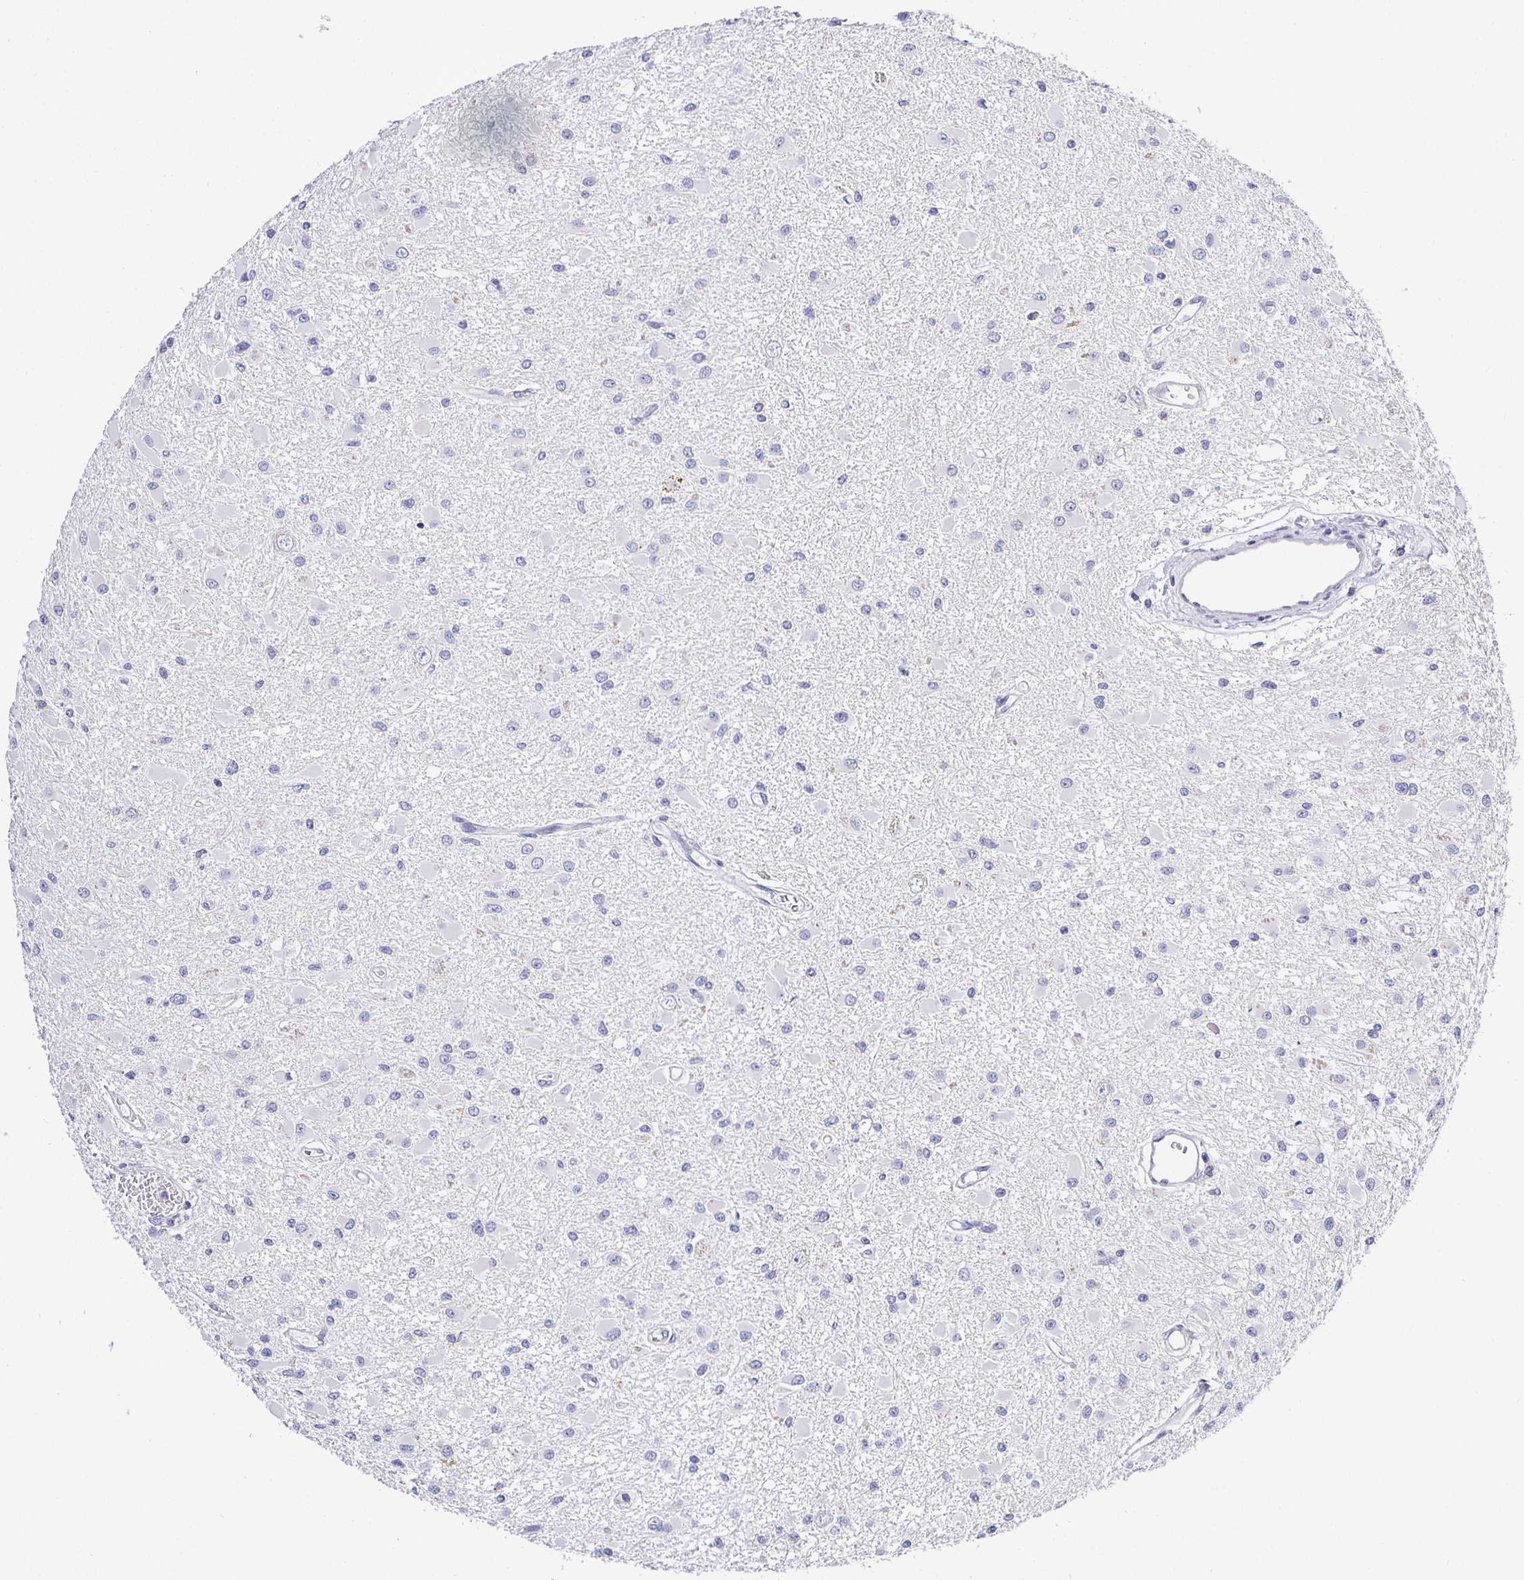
{"staining": {"intensity": "negative", "quantity": "none", "location": "none"}, "tissue": "glioma", "cell_type": "Tumor cells", "image_type": "cancer", "snomed": [{"axis": "morphology", "description": "Glioma, malignant, High grade"}, {"axis": "topography", "description": "Brain"}], "caption": "Immunohistochemistry histopathology image of neoplastic tissue: human malignant glioma (high-grade) stained with DAB displays no significant protein staining in tumor cells. (Stains: DAB IHC with hematoxylin counter stain, Microscopy: brightfield microscopy at high magnification).", "gene": "OPALIN", "patient": {"sex": "male", "age": 54}}